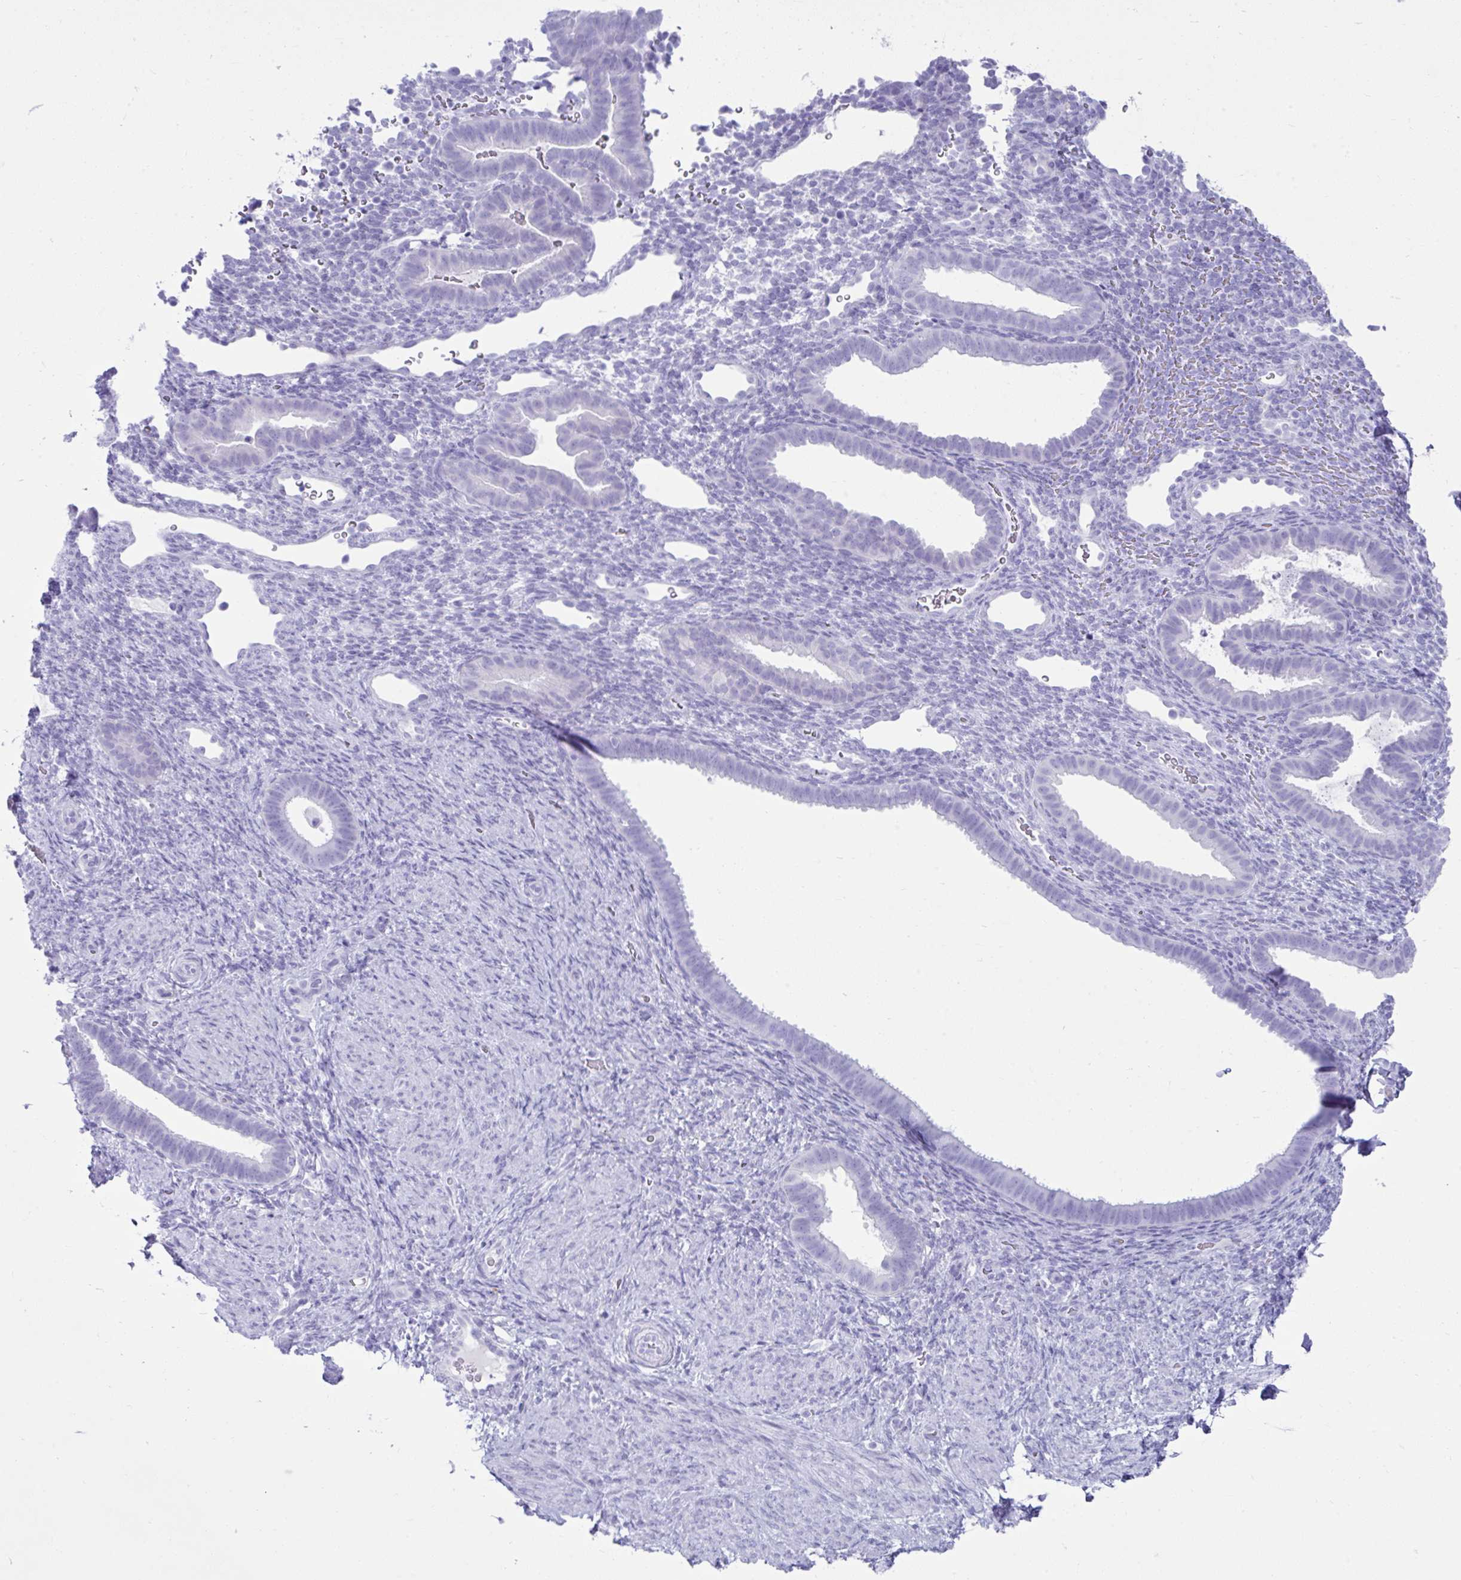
{"staining": {"intensity": "negative", "quantity": "none", "location": "none"}, "tissue": "endometrium", "cell_type": "Cells in endometrial stroma", "image_type": "normal", "snomed": [{"axis": "morphology", "description": "Normal tissue, NOS"}, {"axis": "topography", "description": "Endometrium"}], "caption": "DAB (3,3'-diaminobenzidine) immunohistochemical staining of unremarkable endometrium reveals no significant positivity in cells in endometrial stroma.", "gene": "PSCA", "patient": {"sex": "female", "age": 34}}